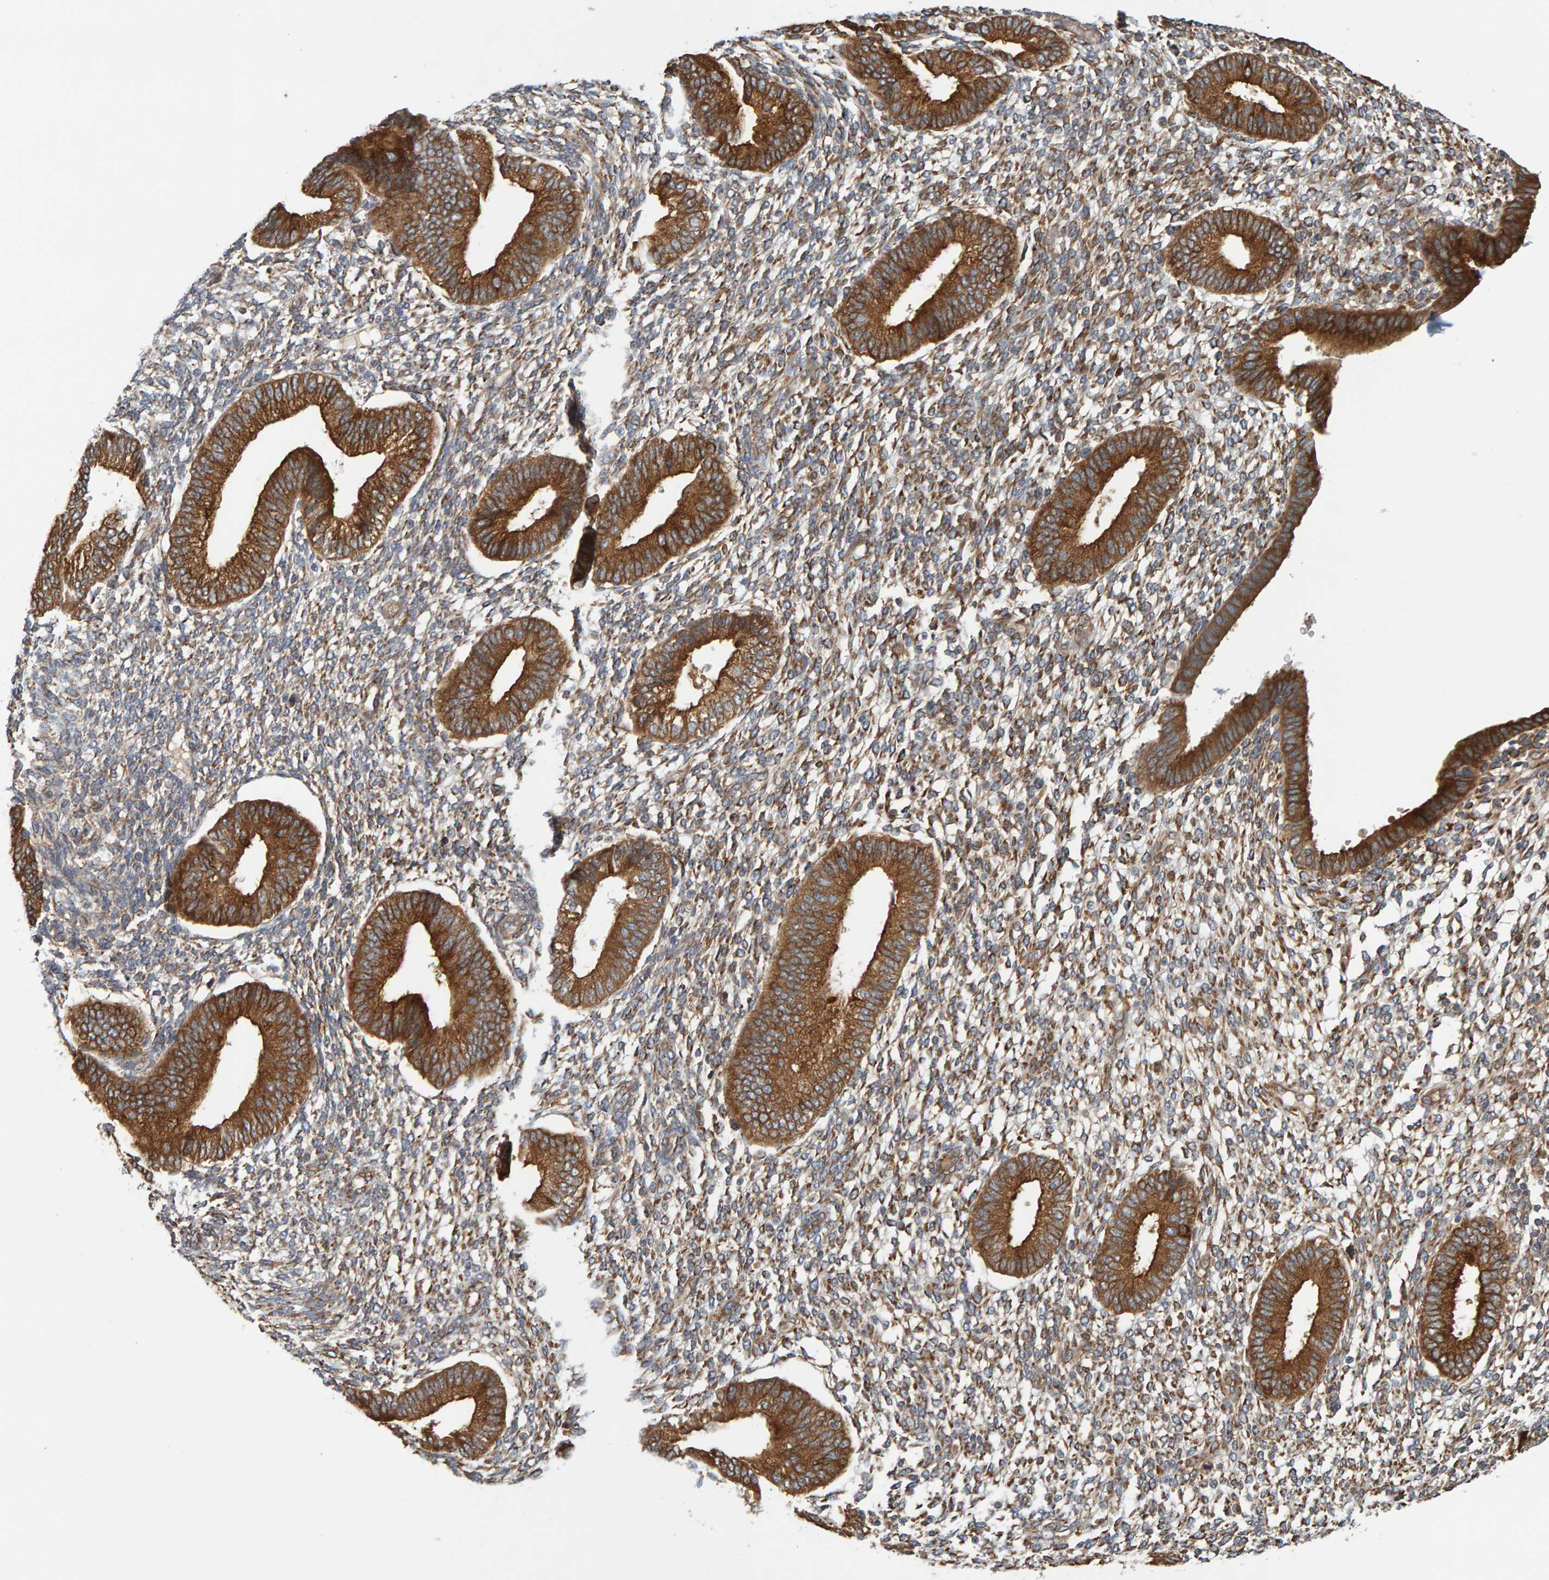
{"staining": {"intensity": "moderate", "quantity": ">75%", "location": "cytoplasmic/membranous"}, "tissue": "endometrium", "cell_type": "Cells in endometrial stroma", "image_type": "normal", "snomed": [{"axis": "morphology", "description": "Normal tissue, NOS"}, {"axis": "topography", "description": "Endometrium"}], "caption": "Cells in endometrial stroma show medium levels of moderate cytoplasmic/membranous positivity in approximately >75% of cells in normal endometrium. The staining was performed using DAB, with brown indicating positive protein expression. Nuclei are stained blue with hematoxylin.", "gene": "BAIAP2", "patient": {"sex": "female", "age": 46}}